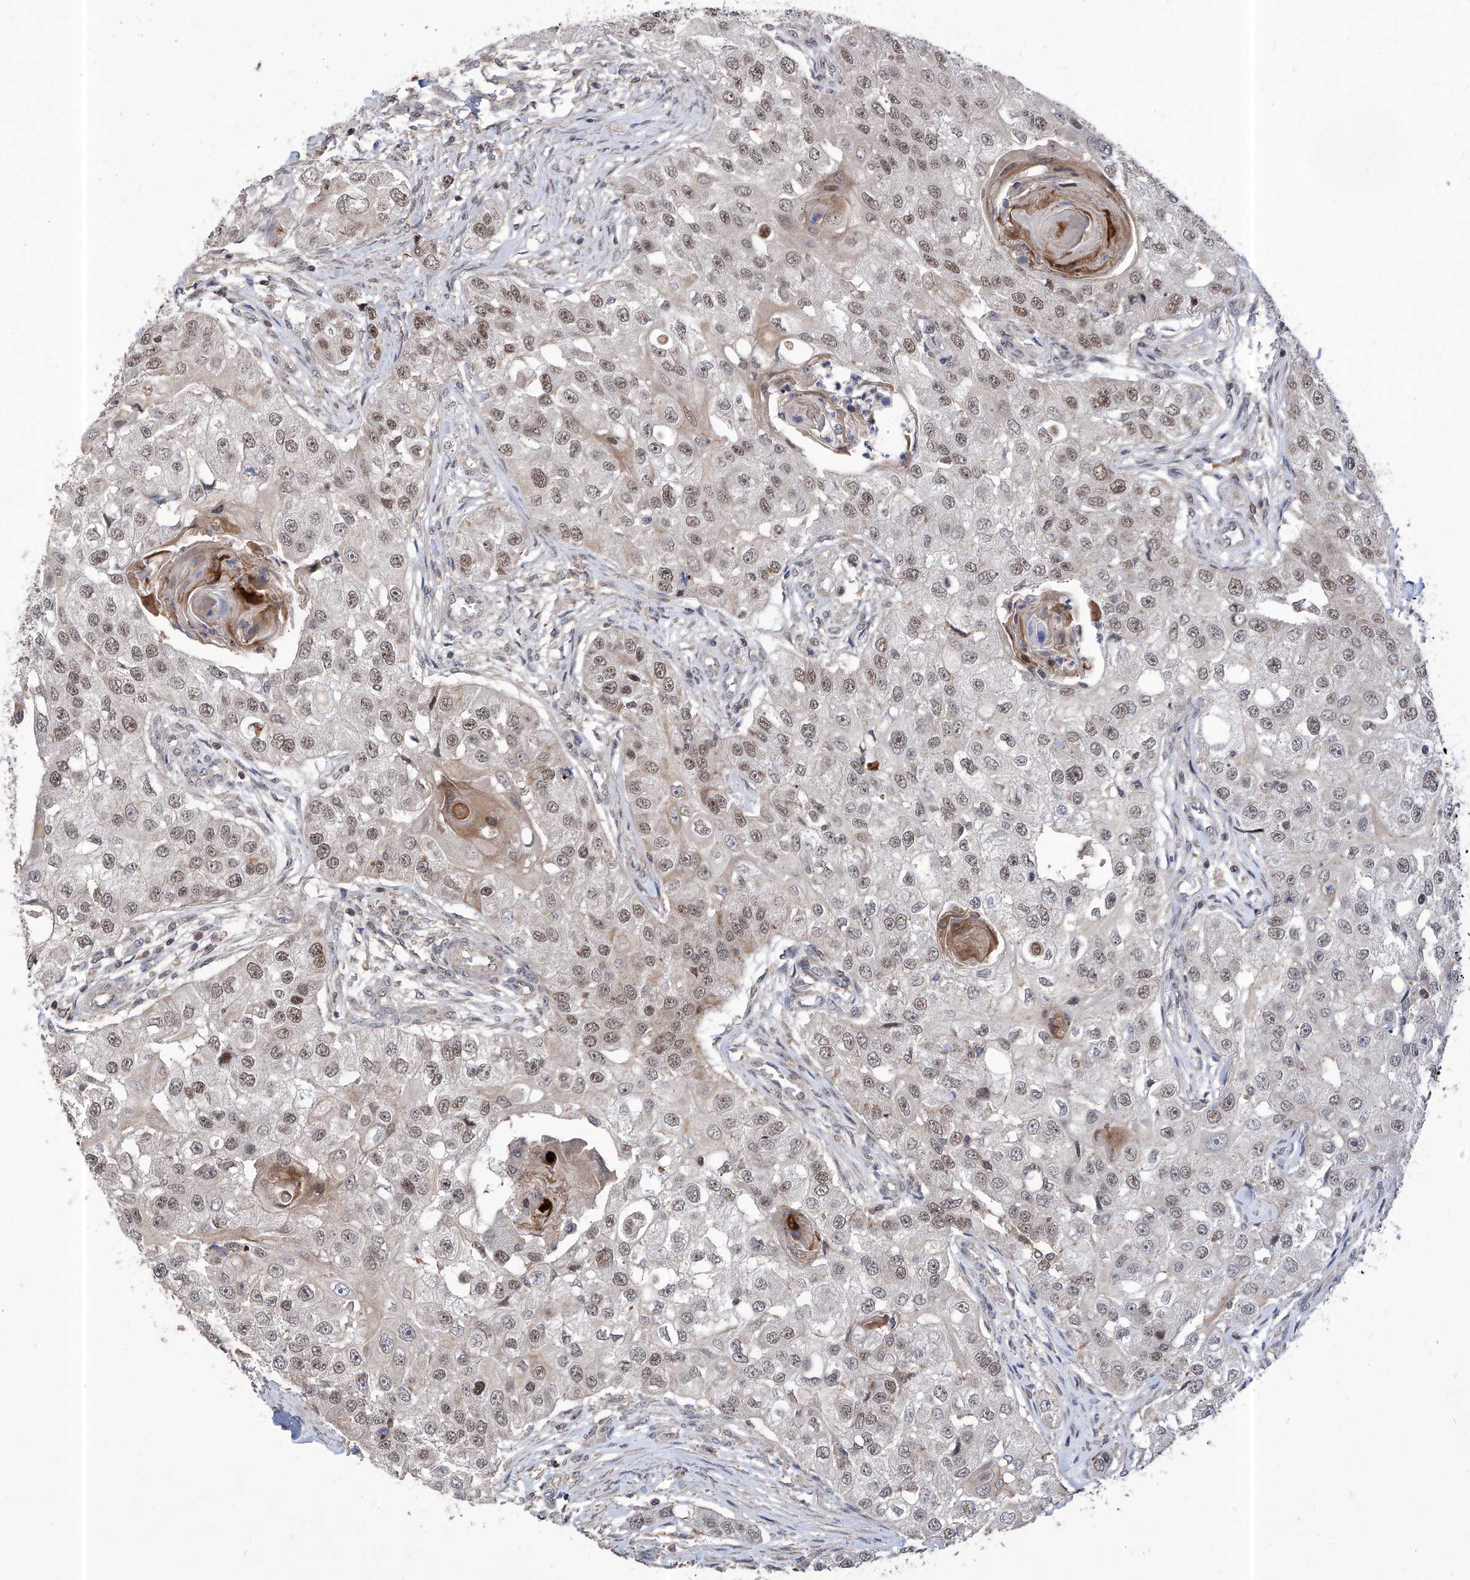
{"staining": {"intensity": "moderate", "quantity": ">75%", "location": "nuclear"}, "tissue": "head and neck cancer", "cell_type": "Tumor cells", "image_type": "cancer", "snomed": [{"axis": "morphology", "description": "Normal tissue, NOS"}, {"axis": "morphology", "description": "Squamous cell carcinoma, NOS"}, {"axis": "topography", "description": "Skeletal muscle"}, {"axis": "topography", "description": "Head-Neck"}], "caption": "Moderate nuclear expression is seen in about >75% of tumor cells in squamous cell carcinoma (head and neck).", "gene": "KIFC2", "patient": {"sex": "male", "age": 51}}